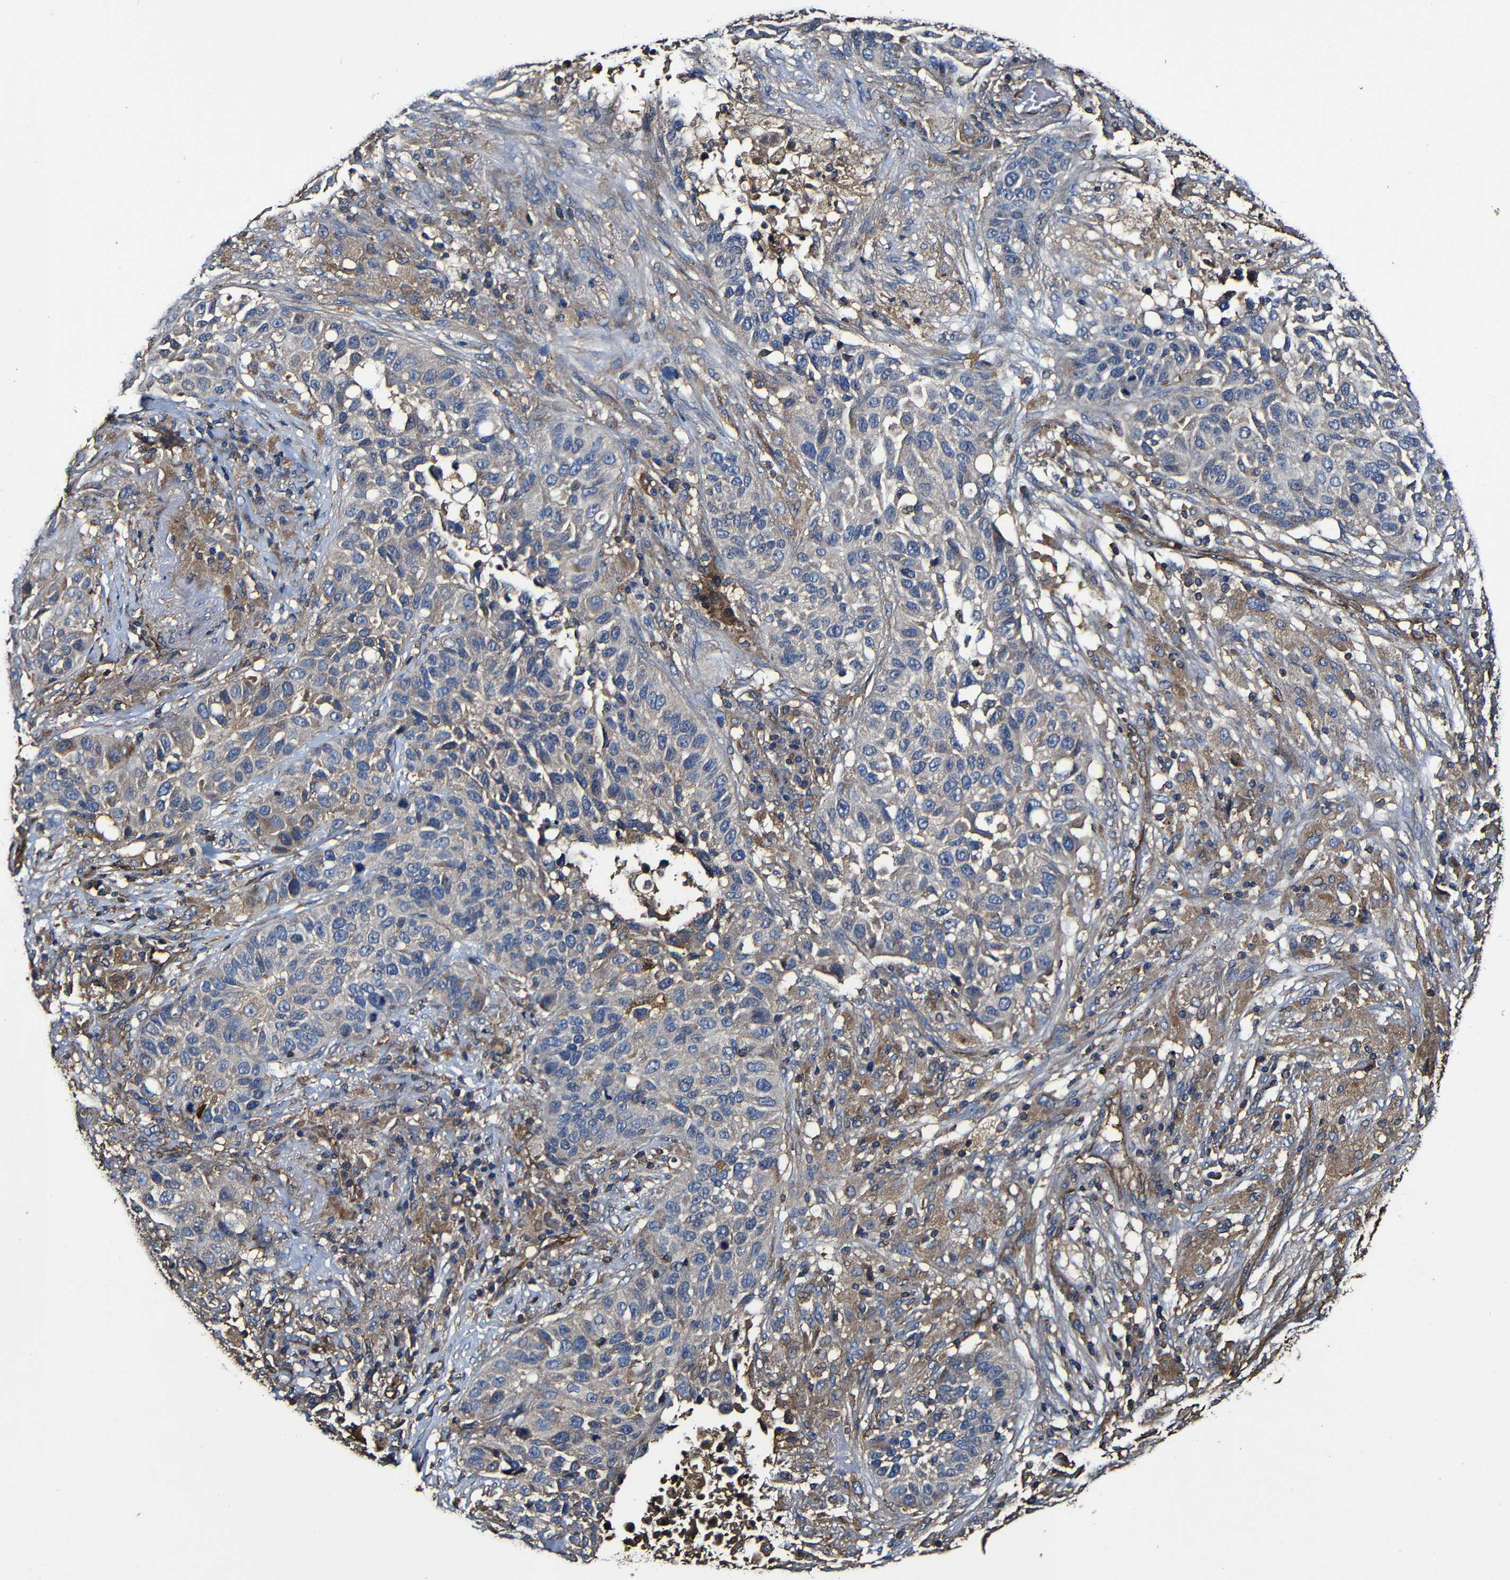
{"staining": {"intensity": "weak", "quantity": ">75%", "location": "cytoplasmic/membranous"}, "tissue": "lung cancer", "cell_type": "Tumor cells", "image_type": "cancer", "snomed": [{"axis": "morphology", "description": "Squamous cell carcinoma, NOS"}, {"axis": "topography", "description": "Lung"}], "caption": "Immunohistochemistry of human squamous cell carcinoma (lung) demonstrates low levels of weak cytoplasmic/membranous staining in about >75% of tumor cells.", "gene": "MSN", "patient": {"sex": "male", "age": 57}}